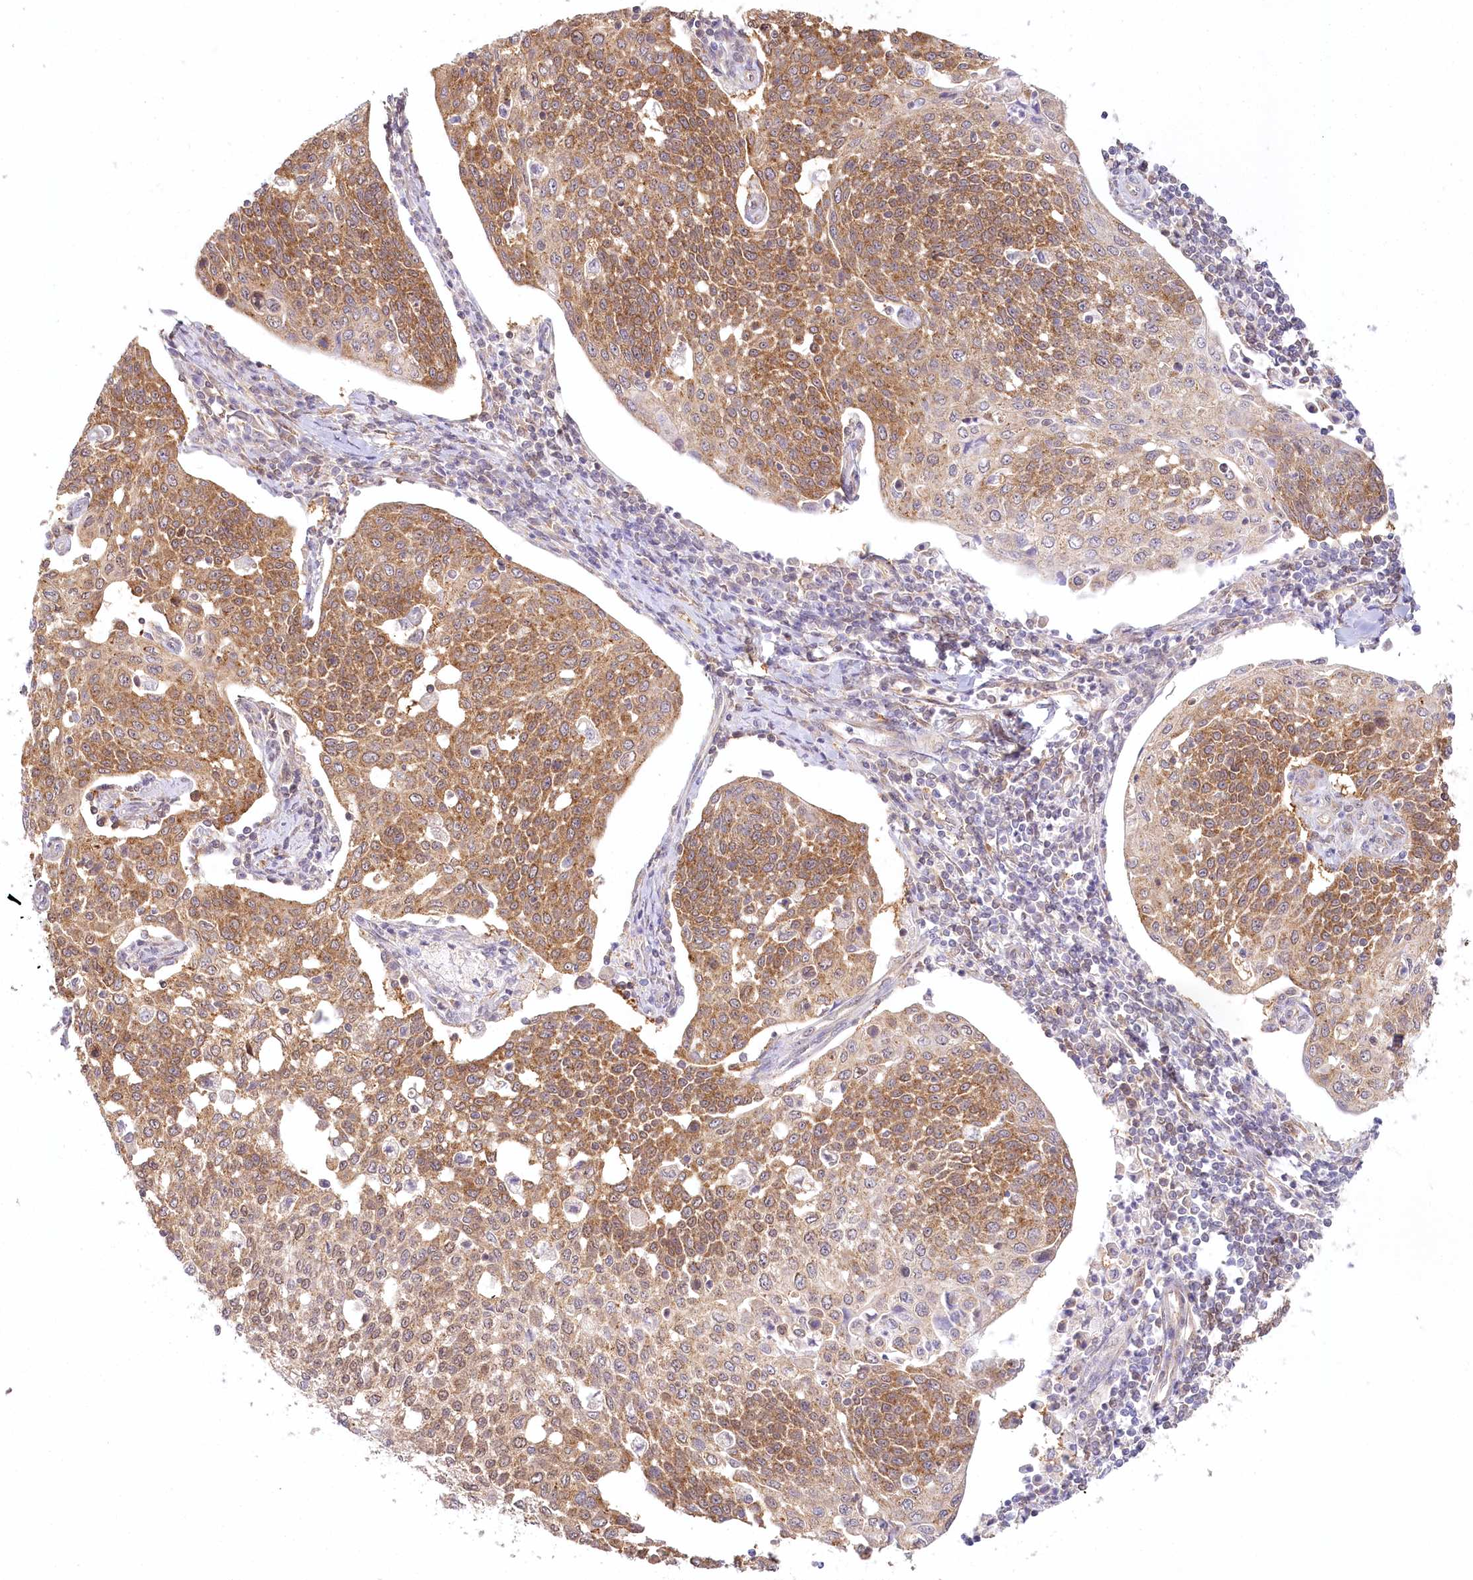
{"staining": {"intensity": "moderate", "quantity": ">75%", "location": "cytoplasmic/membranous"}, "tissue": "cervical cancer", "cell_type": "Tumor cells", "image_type": "cancer", "snomed": [{"axis": "morphology", "description": "Squamous cell carcinoma, NOS"}, {"axis": "topography", "description": "Cervix"}], "caption": "Cervical squamous cell carcinoma stained with immunohistochemistry (IHC) reveals moderate cytoplasmic/membranous positivity in approximately >75% of tumor cells. Ihc stains the protein in brown and the nuclei are stained blue.", "gene": "INPP4B", "patient": {"sex": "female", "age": 34}}